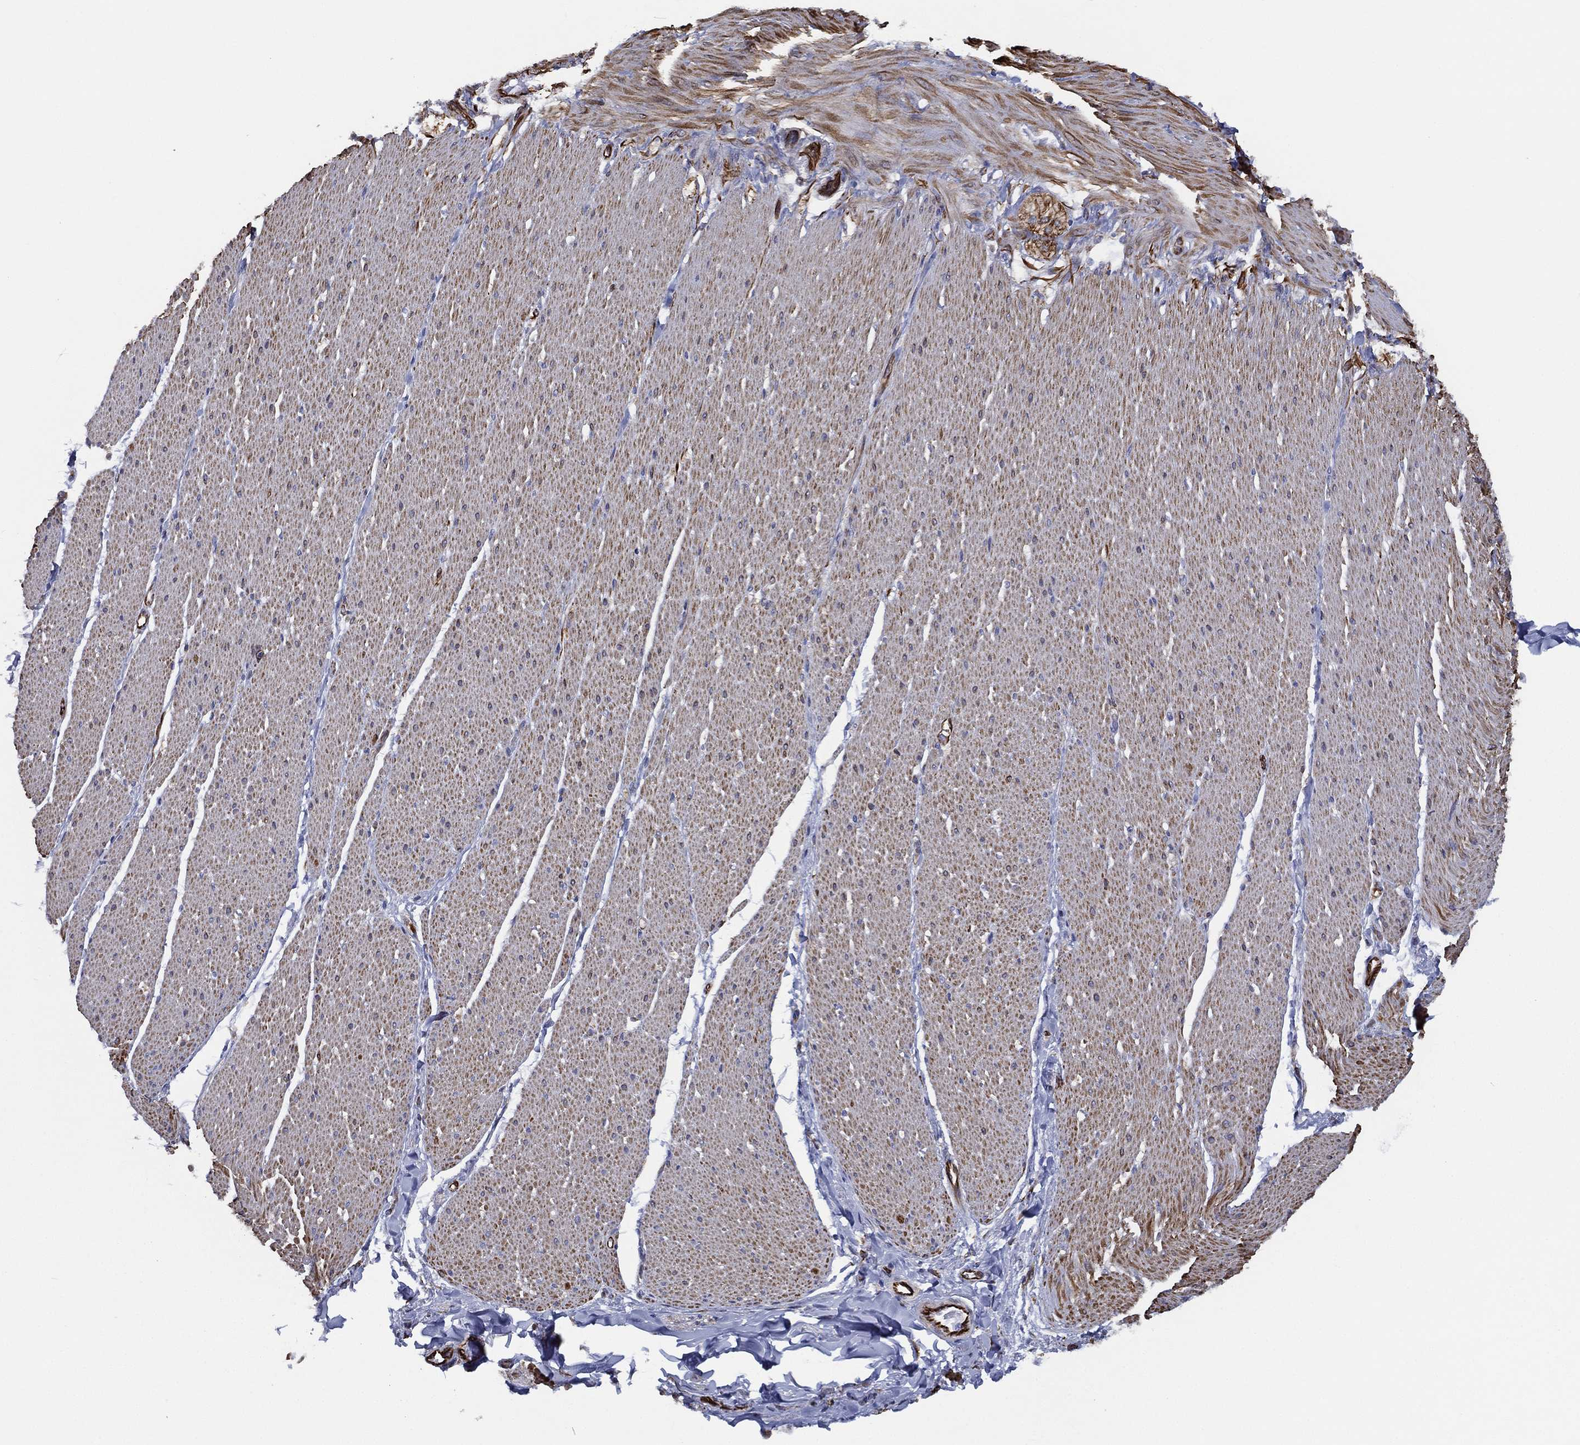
{"staining": {"intensity": "negative", "quantity": "none", "location": "none"}, "tissue": "soft tissue", "cell_type": "Fibroblasts", "image_type": "normal", "snomed": [{"axis": "morphology", "description": "Normal tissue, NOS"}, {"axis": "topography", "description": "Smooth muscle"}, {"axis": "topography", "description": "Duodenum"}, {"axis": "topography", "description": "Peripheral nerve tissue"}], "caption": "Immunohistochemistry (IHC) image of benign soft tissue stained for a protein (brown), which demonstrates no staining in fibroblasts.", "gene": "MAS1", "patient": {"sex": "female", "age": 61}}